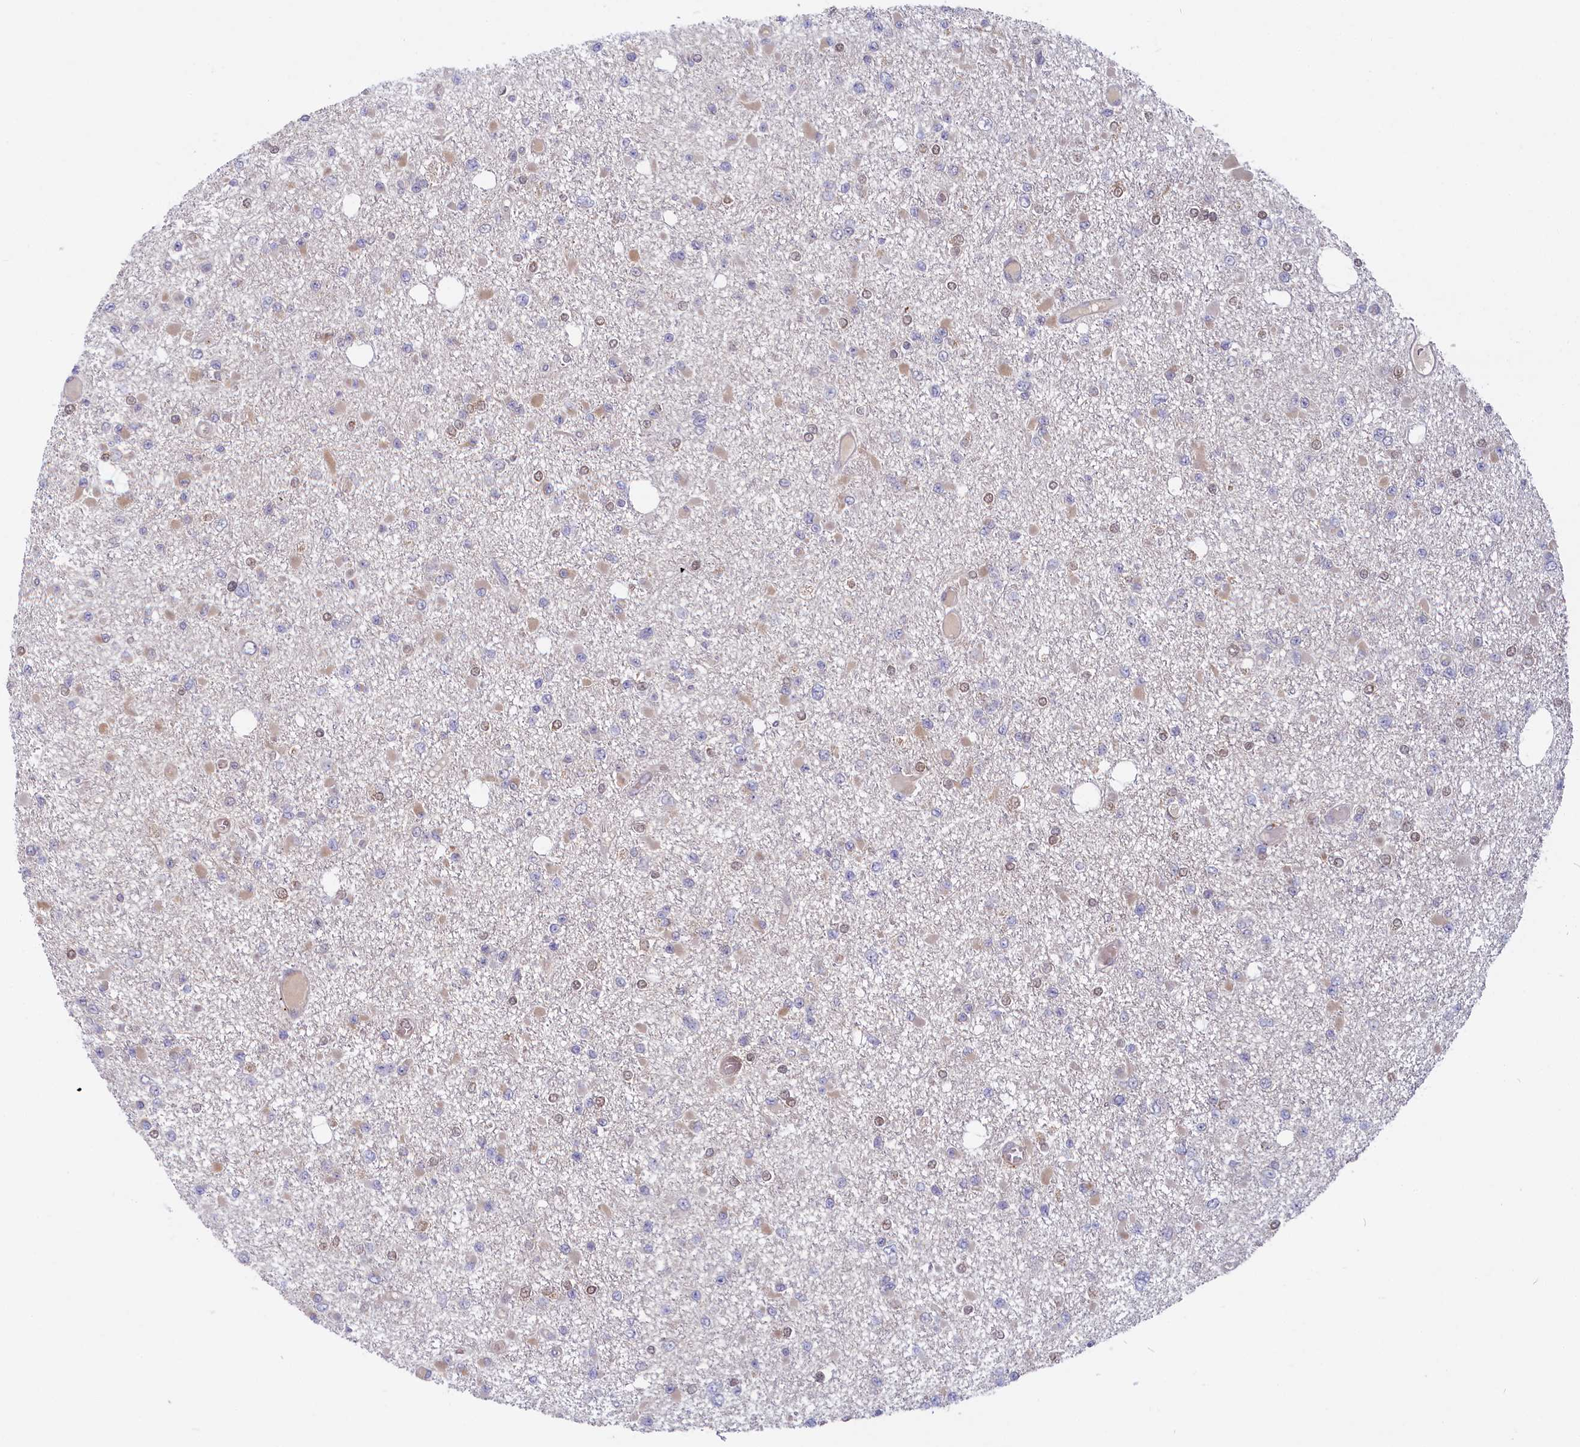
{"staining": {"intensity": "weak", "quantity": "<25%", "location": "nuclear"}, "tissue": "glioma", "cell_type": "Tumor cells", "image_type": "cancer", "snomed": [{"axis": "morphology", "description": "Glioma, malignant, Low grade"}, {"axis": "topography", "description": "Brain"}], "caption": "High magnification brightfield microscopy of glioma stained with DAB (3,3'-diaminobenzidine) (brown) and counterstained with hematoxylin (blue): tumor cells show no significant expression.", "gene": "FCSK", "patient": {"sex": "female", "age": 22}}